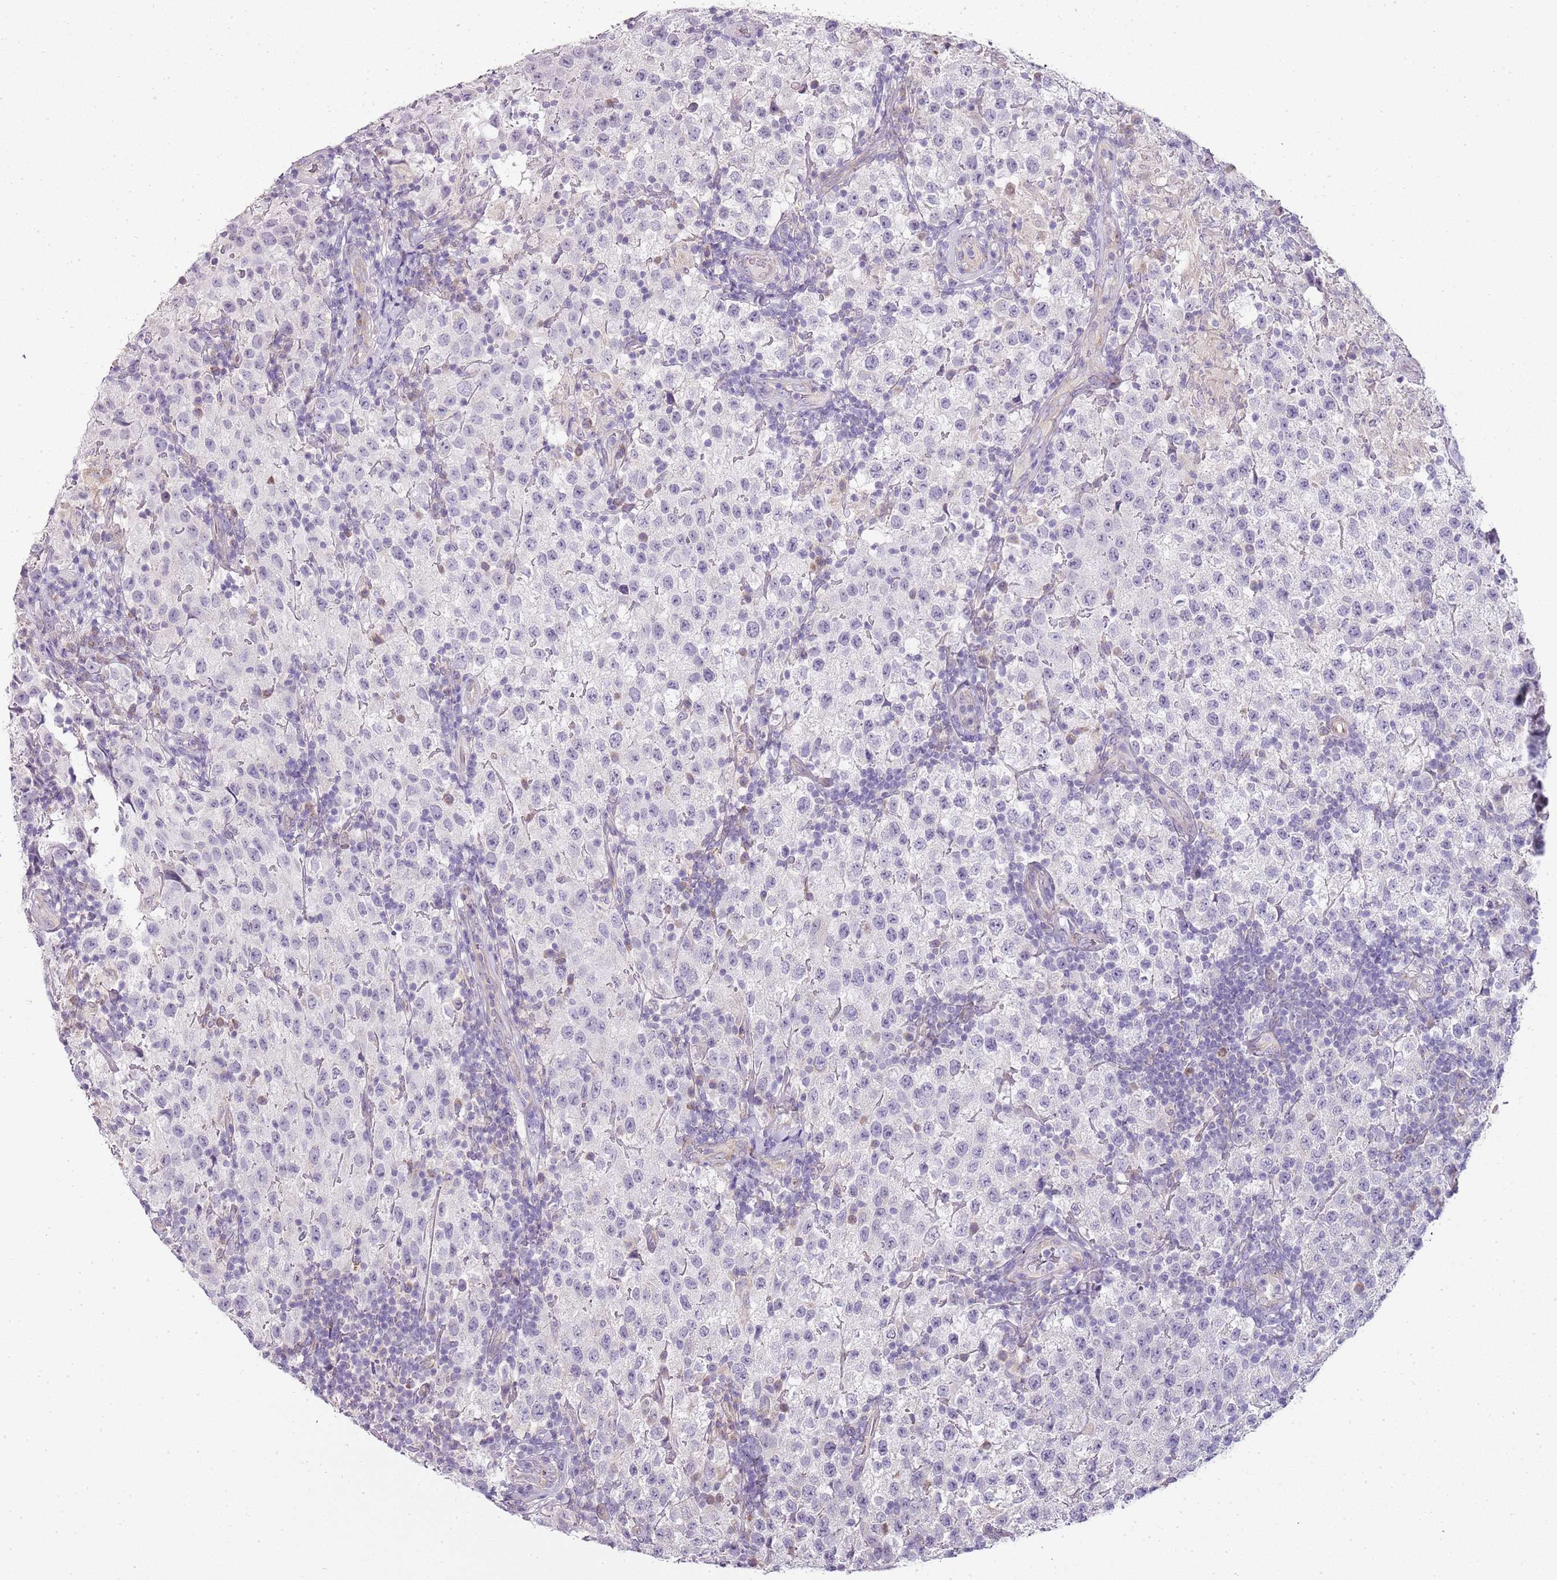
{"staining": {"intensity": "negative", "quantity": "none", "location": "none"}, "tissue": "testis cancer", "cell_type": "Tumor cells", "image_type": "cancer", "snomed": [{"axis": "morphology", "description": "Seminoma, NOS"}, {"axis": "morphology", "description": "Carcinoma, Embryonal, NOS"}, {"axis": "topography", "description": "Testis"}], "caption": "An immunohistochemistry photomicrograph of testis cancer is shown. There is no staining in tumor cells of testis cancer.", "gene": "TBC1D9", "patient": {"sex": "male", "age": 41}}